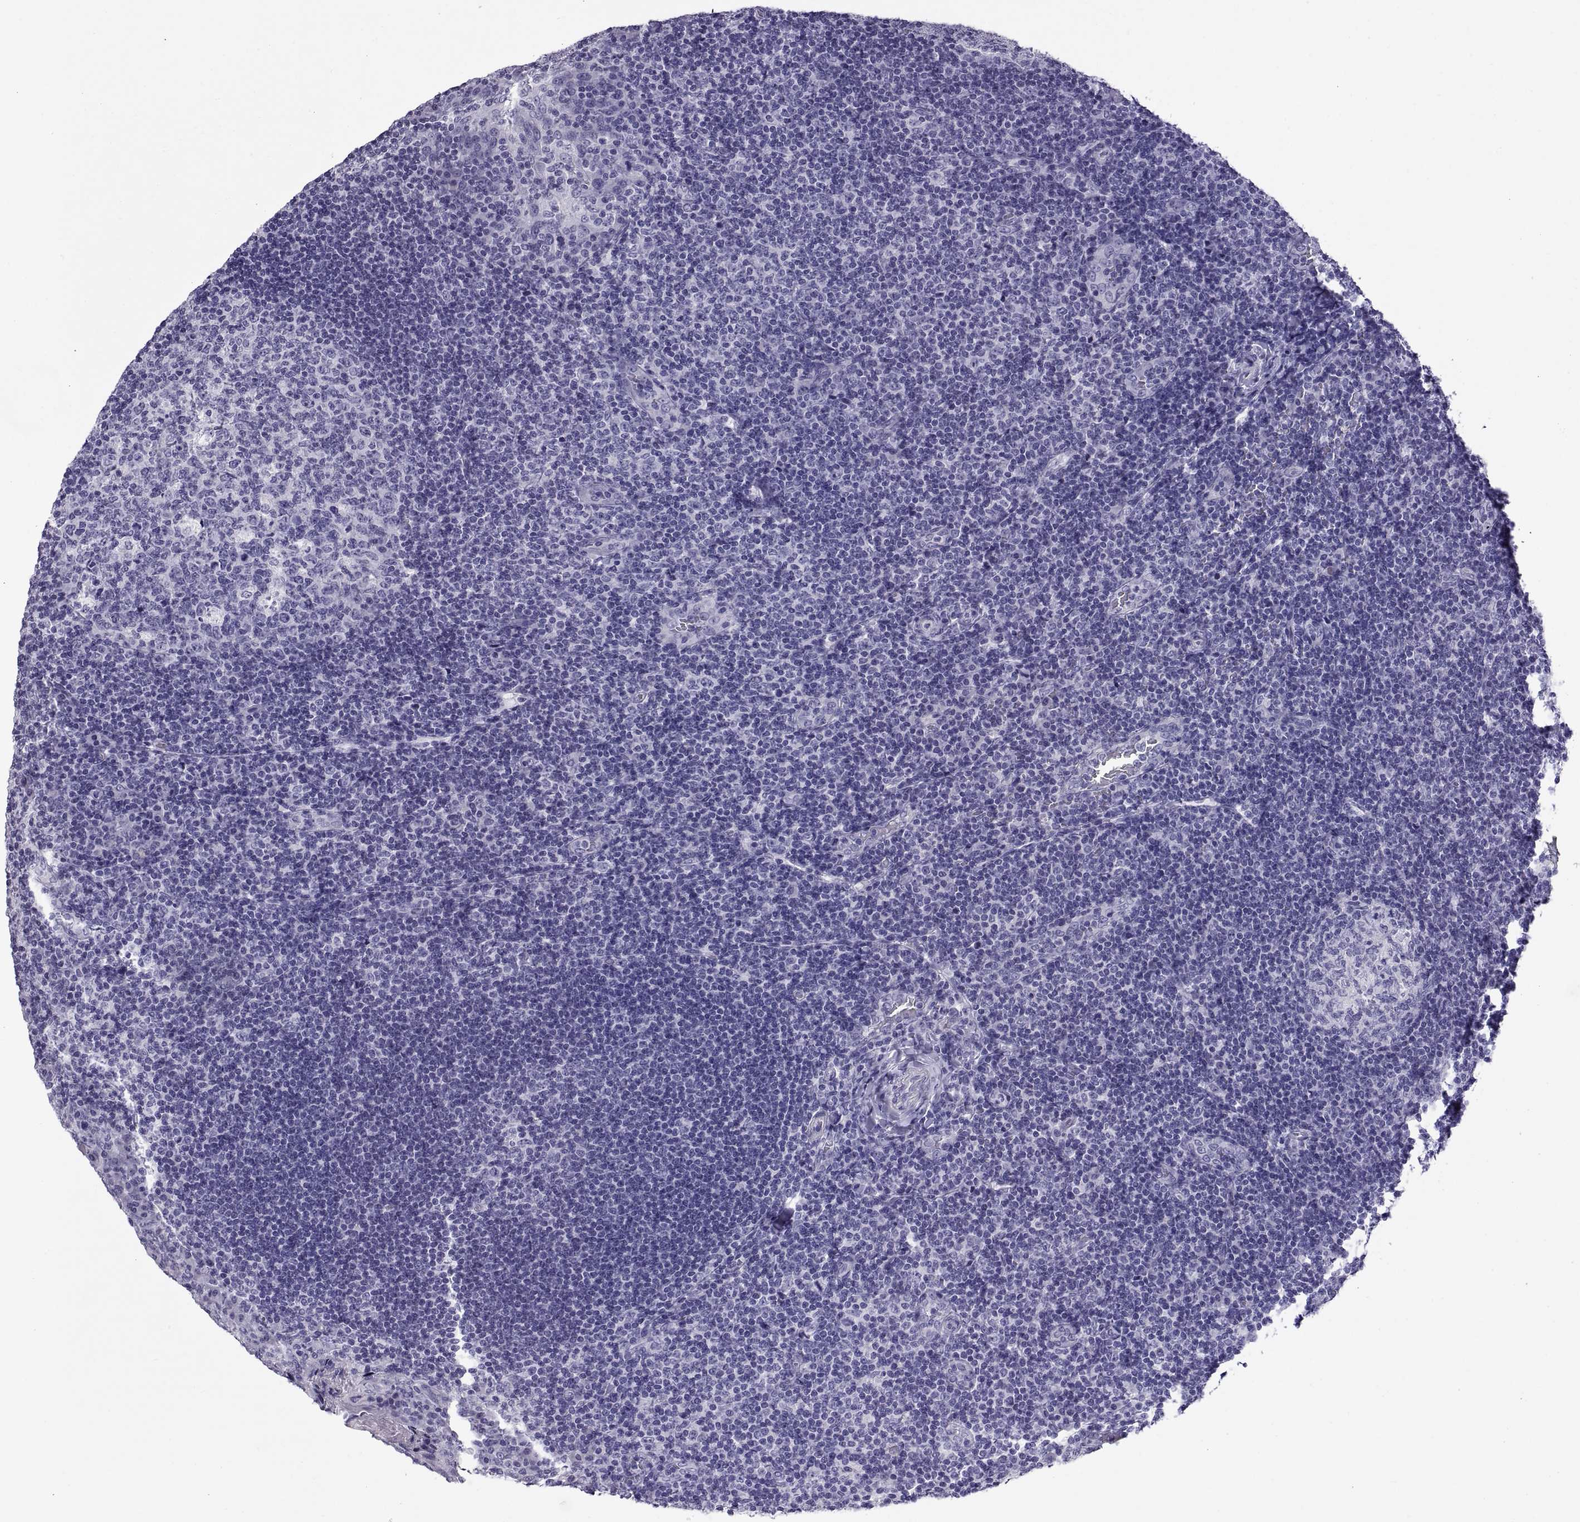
{"staining": {"intensity": "negative", "quantity": "none", "location": "none"}, "tissue": "tonsil", "cell_type": "Germinal center cells", "image_type": "normal", "snomed": [{"axis": "morphology", "description": "Normal tissue, NOS"}, {"axis": "topography", "description": "Tonsil"}], "caption": "The immunohistochemistry (IHC) micrograph has no significant staining in germinal center cells of tonsil.", "gene": "RGS20", "patient": {"sex": "male", "age": 17}}